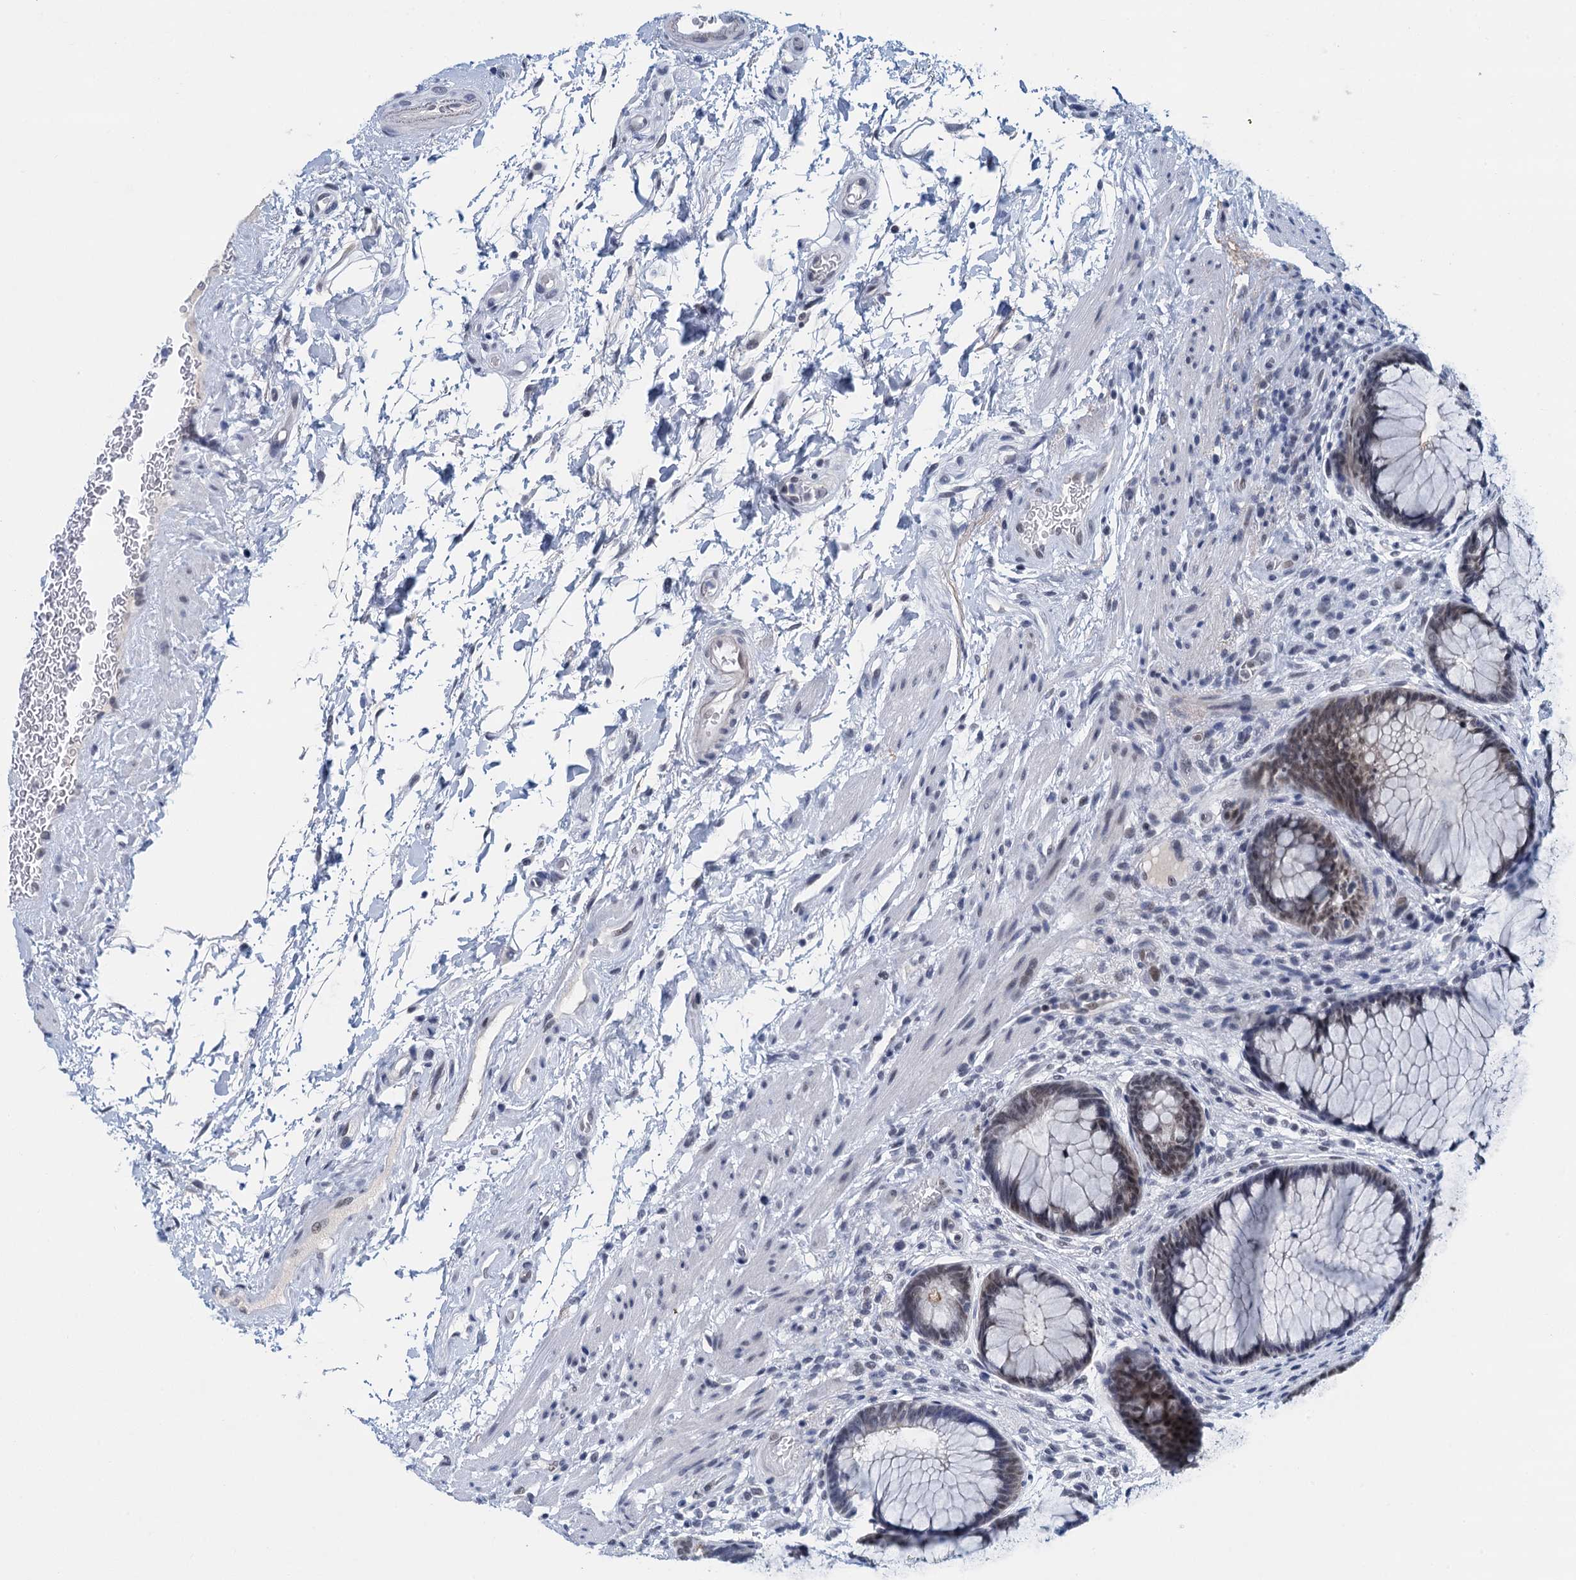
{"staining": {"intensity": "strong", "quantity": "25%-75%", "location": "cytoplasmic/membranous,nuclear"}, "tissue": "rectum", "cell_type": "Glandular cells", "image_type": "normal", "snomed": [{"axis": "morphology", "description": "Normal tissue, NOS"}, {"axis": "topography", "description": "Rectum"}], "caption": "Brown immunohistochemical staining in normal human rectum shows strong cytoplasmic/membranous,nuclear staining in approximately 25%-75% of glandular cells.", "gene": "EPS8L1", "patient": {"sex": "male", "age": 51}}